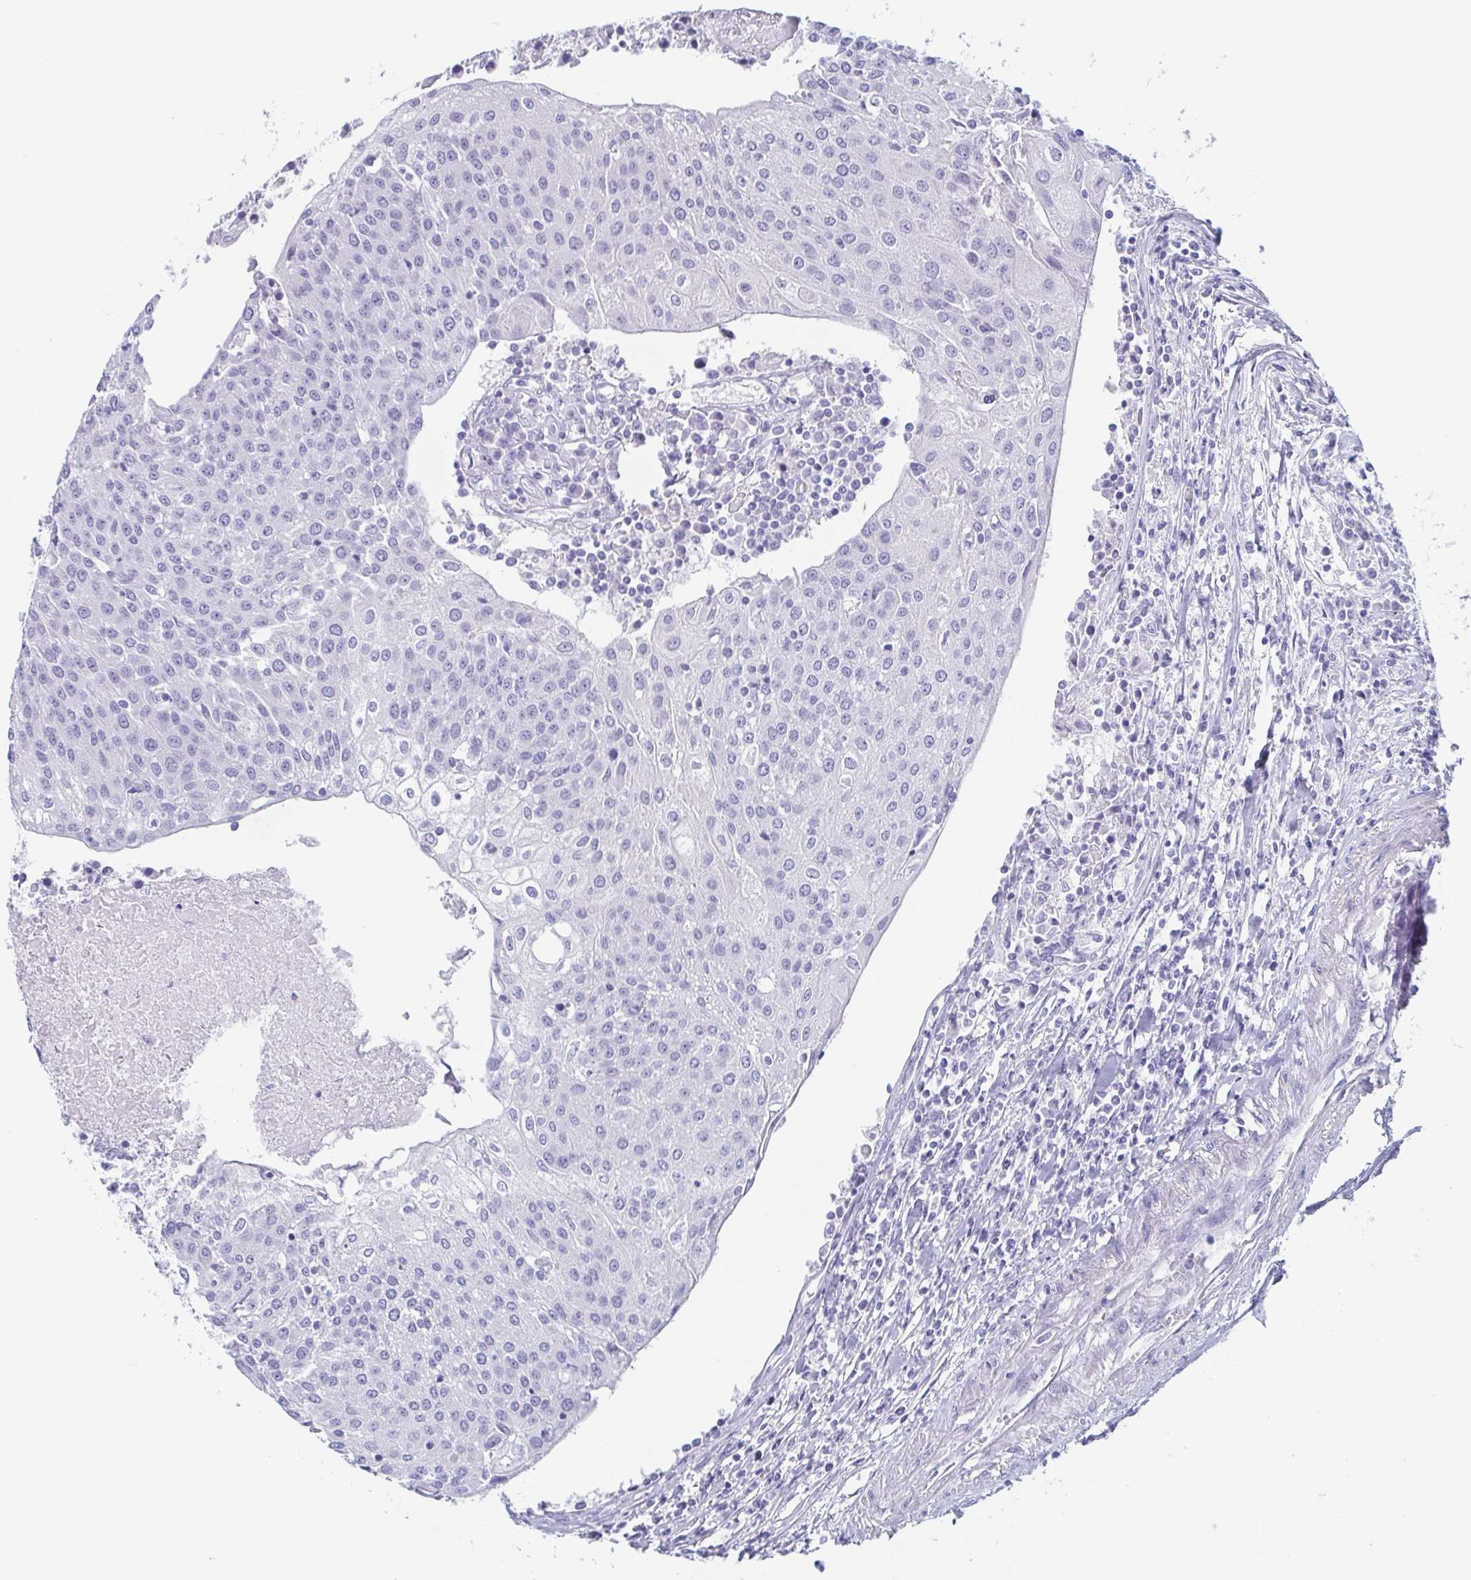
{"staining": {"intensity": "negative", "quantity": "none", "location": "none"}, "tissue": "urothelial cancer", "cell_type": "Tumor cells", "image_type": "cancer", "snomed": [{"axis": "morphology", "description": "Urothelial carcinoma, High grade"}, {"axis": "topography", "description": "Urinary bladder"}], "caption": "A high-resolution histopathology image shows IHC staining of urothelial carcinoma (high-grade), which shows no significant positivity in tumor cells.", "gene": "TAGLN3", "patient": {"sex": "female", "age": 85}}